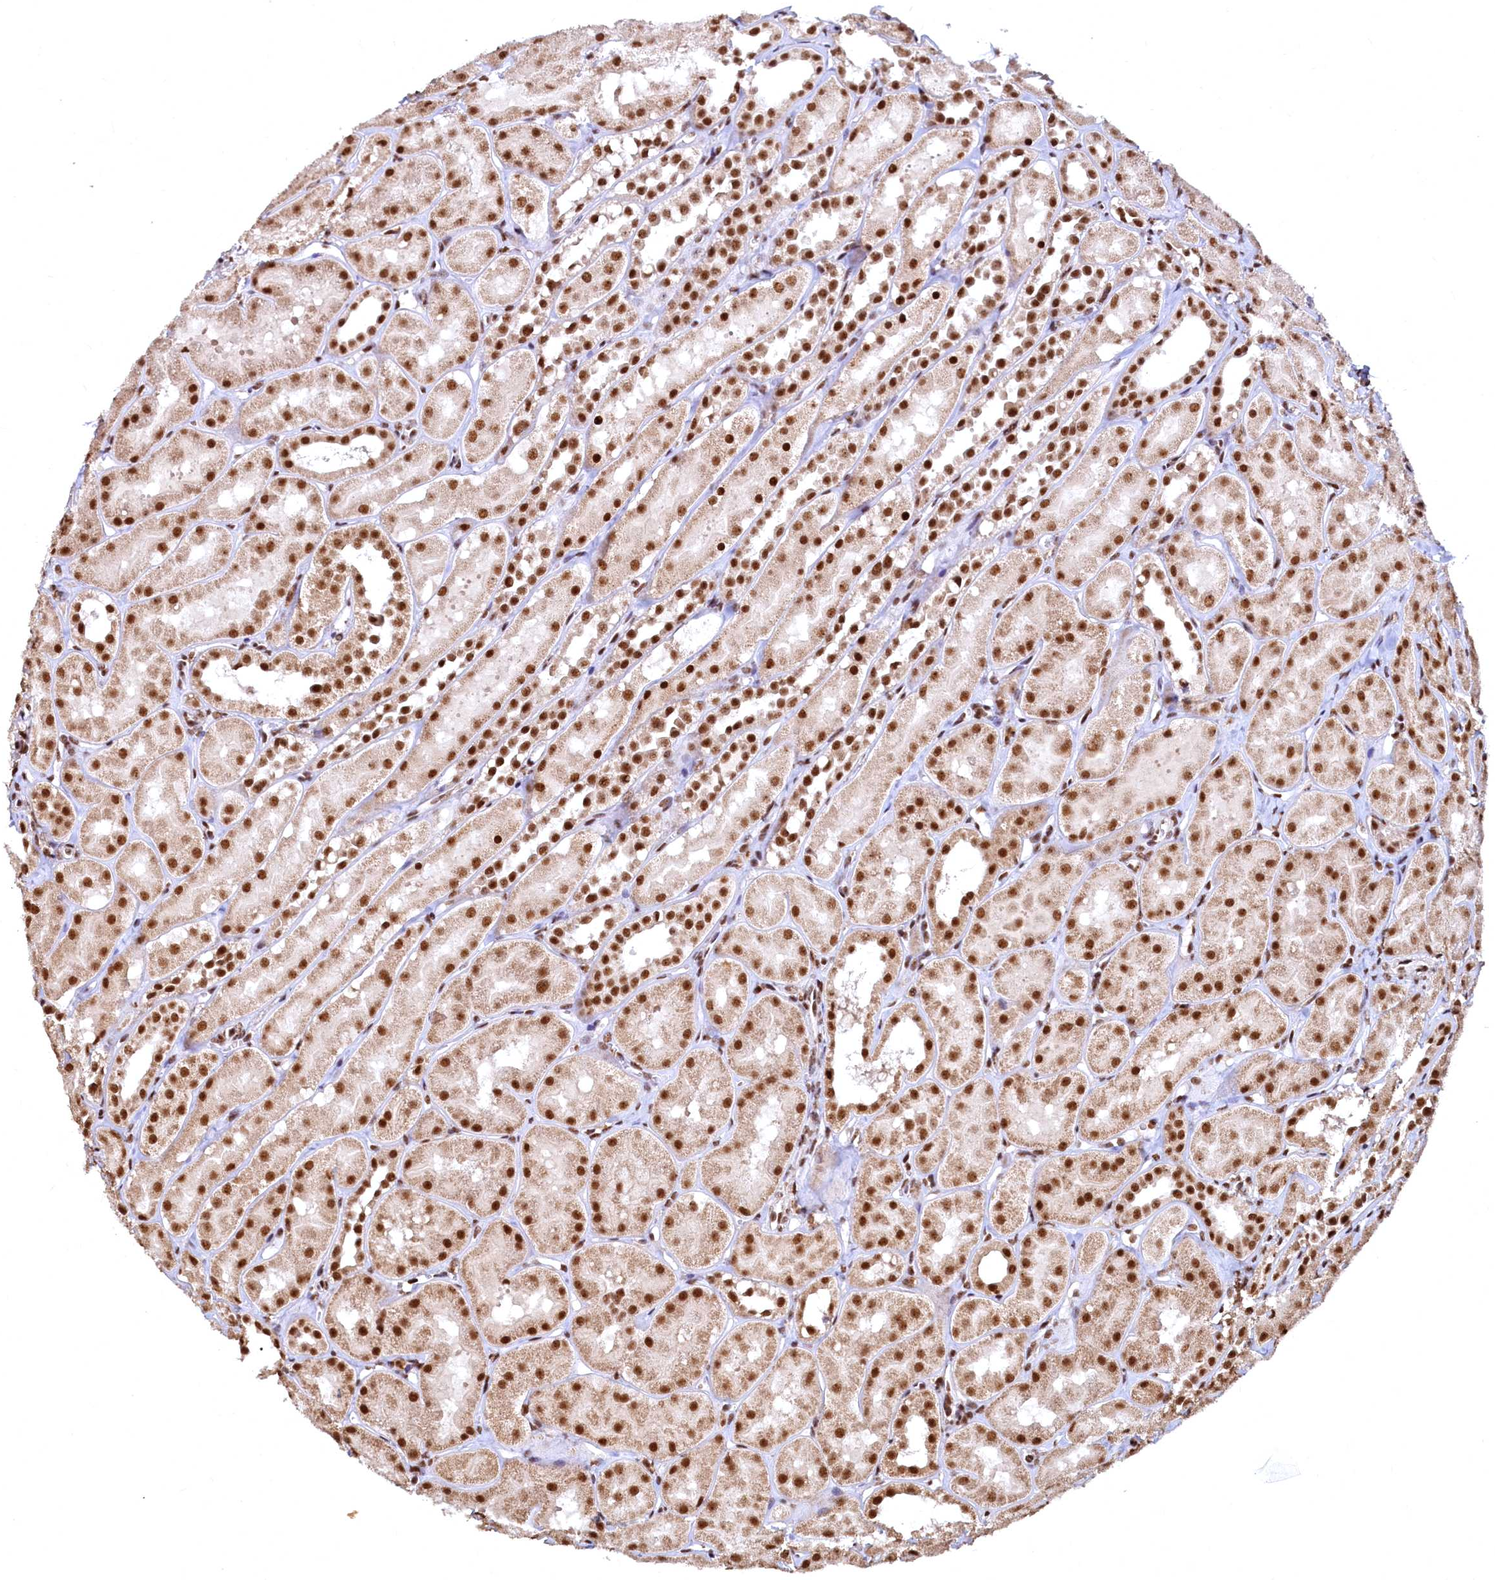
{"staining": {"intensity": "strong", "quantity": ">75%", "location": "nuclear"}, "tissue": "kidney", "cell_type": "Cells in glomeruli", "image_type": "normal", "snomed": [{"axis": "morphology", "description": "Normal tissue, NOS"}, {"axis": "topography", "description": "Kidney"}, {"axis": "topography", "description": "Urinary bladder"}], "caption": "Kidney stained with immunohistochemistry (IHC) demonstrates strong nuclear expression in approximately >75% of cells in glomeruli.", "gene": "RSRC2", "patient": {"sex": "male", "age": 16}}